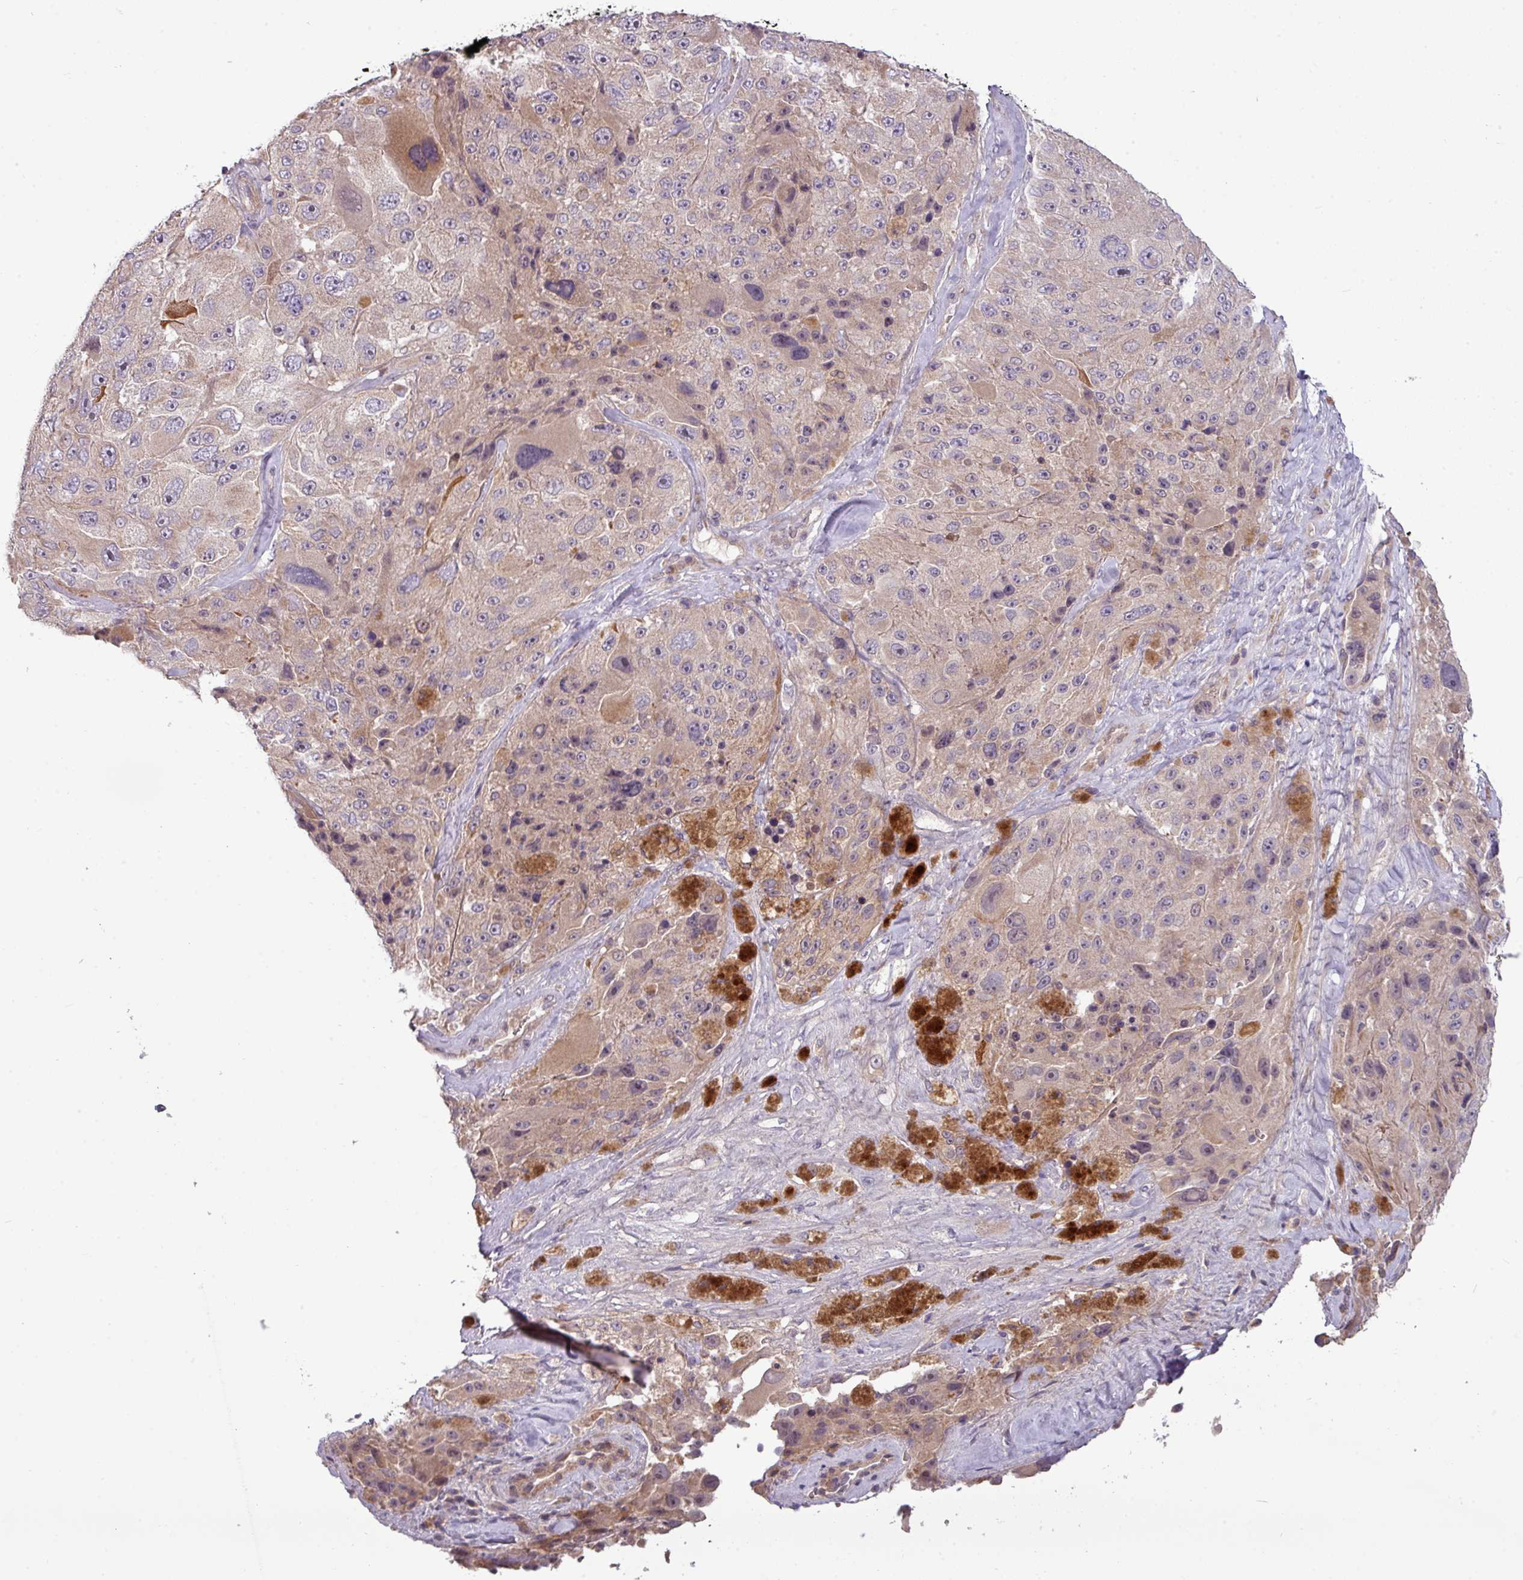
{"staining": {"intensity": "weak", "quantity": "<25%", "location": "cytoplasmic/membranous"}, "tissue": "melanoma", "cell_type": "Tumor cells", "image_type": "cancer", "snomed": [{"axis": "morphology", "description": "Malignant melanoma, Metastatic site"}, {"axis": "topography", "description": "Lymph node"}], "caption": "This is a histopathology image of immunohistochemistry staining of malignant melanoma (metastatic site), which shows no expression in tumor cells. (Immunohistochemistry, brightfield microscopy, high magnification).", "gene": "ZNF35", "patient": {"sex": "male", "age": 62}}